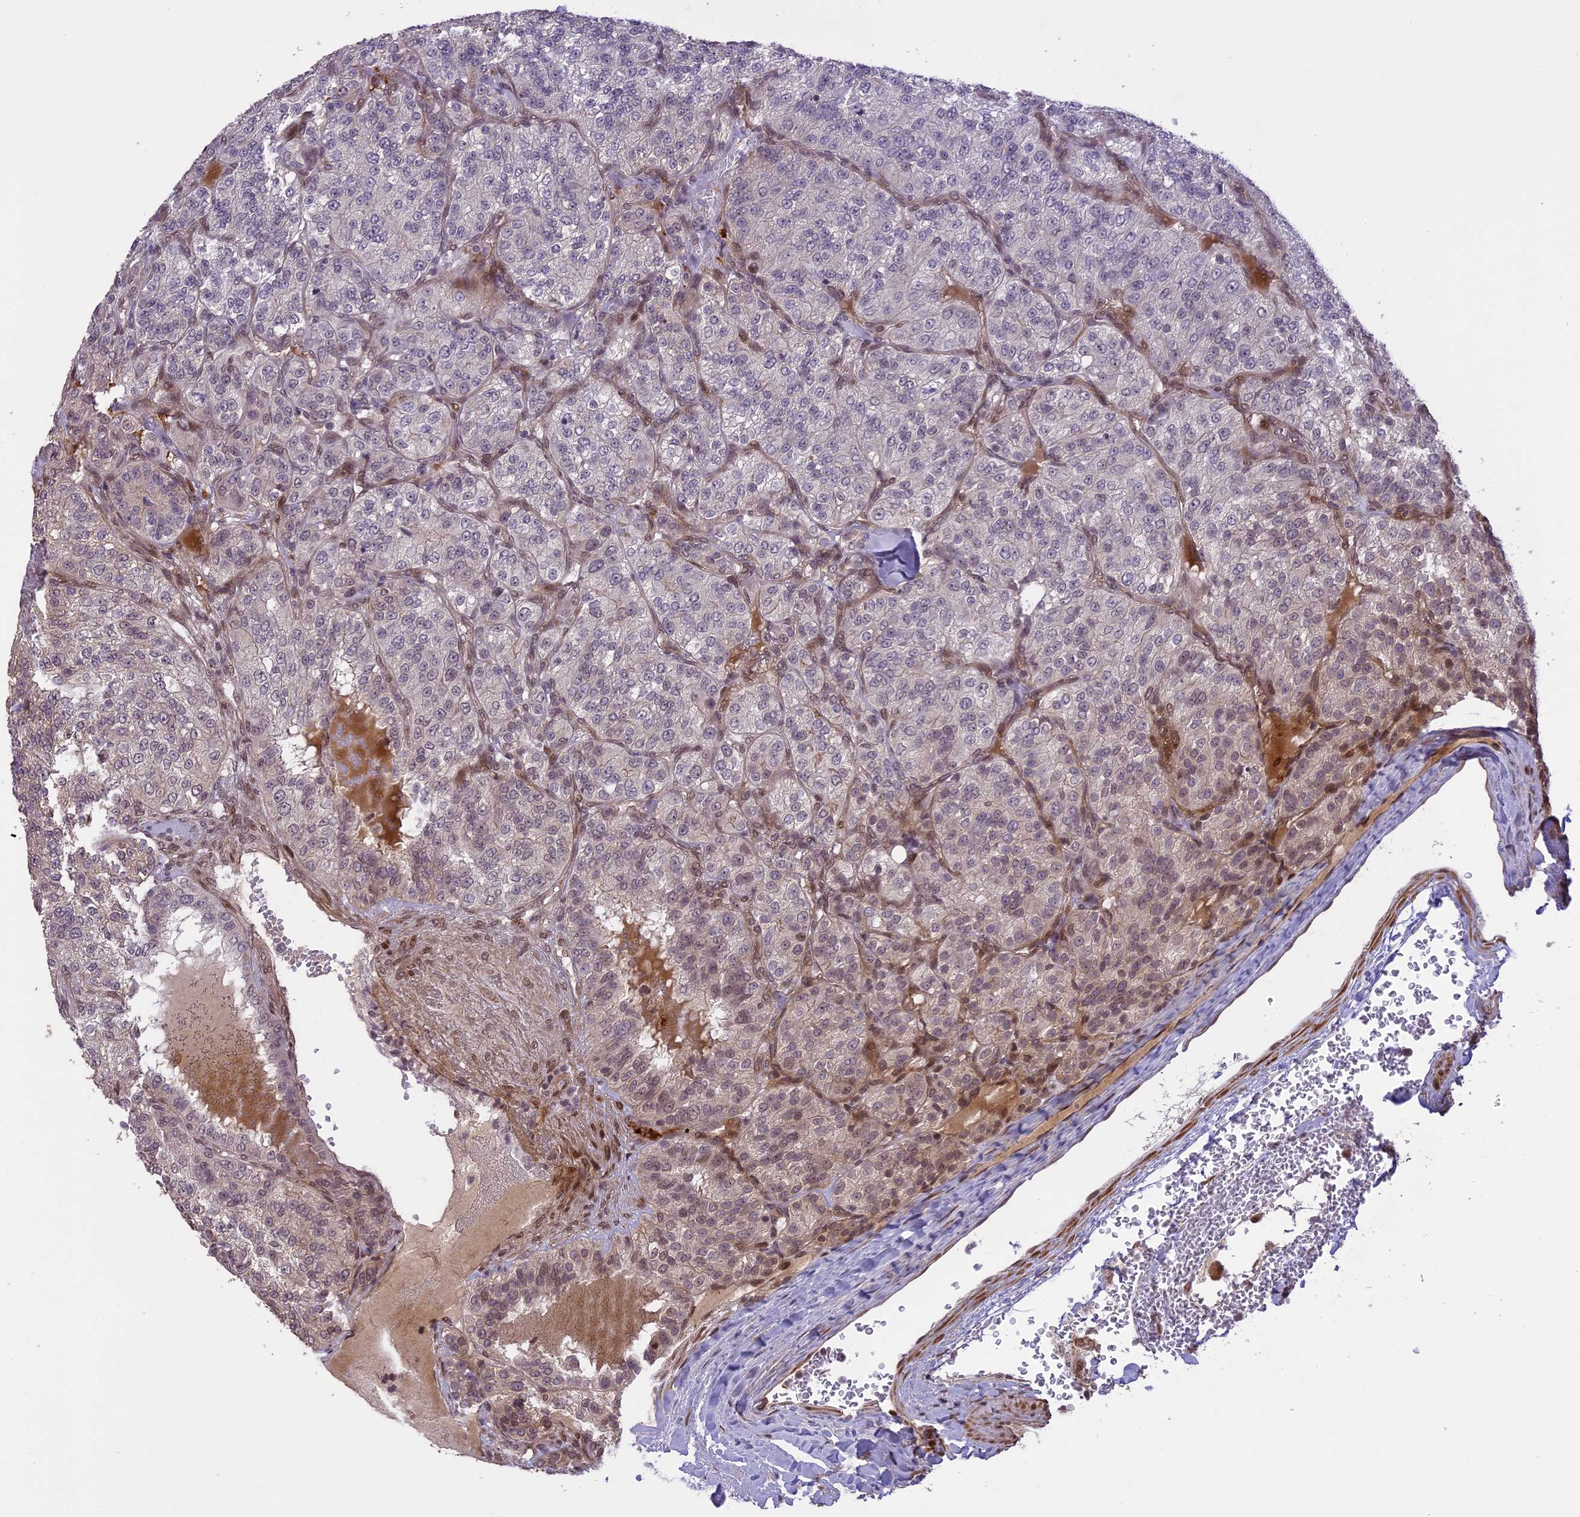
{"staining": {"intensity": "negative", "quantity": "none", "location": "none"}, "tissue": "renal cancer", "cell_type": "Tumor cells", "image_type": "cancer", "snomed": [{"axis": "morphology", "description": "Adenocarcinoma, NOS"}, {"axis": "topography", "description": "Kidney"}], "caption": "Immunohistochemical staining of renal cancer (adenocarcinoma) reveals no significant positivity in tumor cells.", "gene": "PRELID2", "patient": {"sex": "female", "age": 63}}